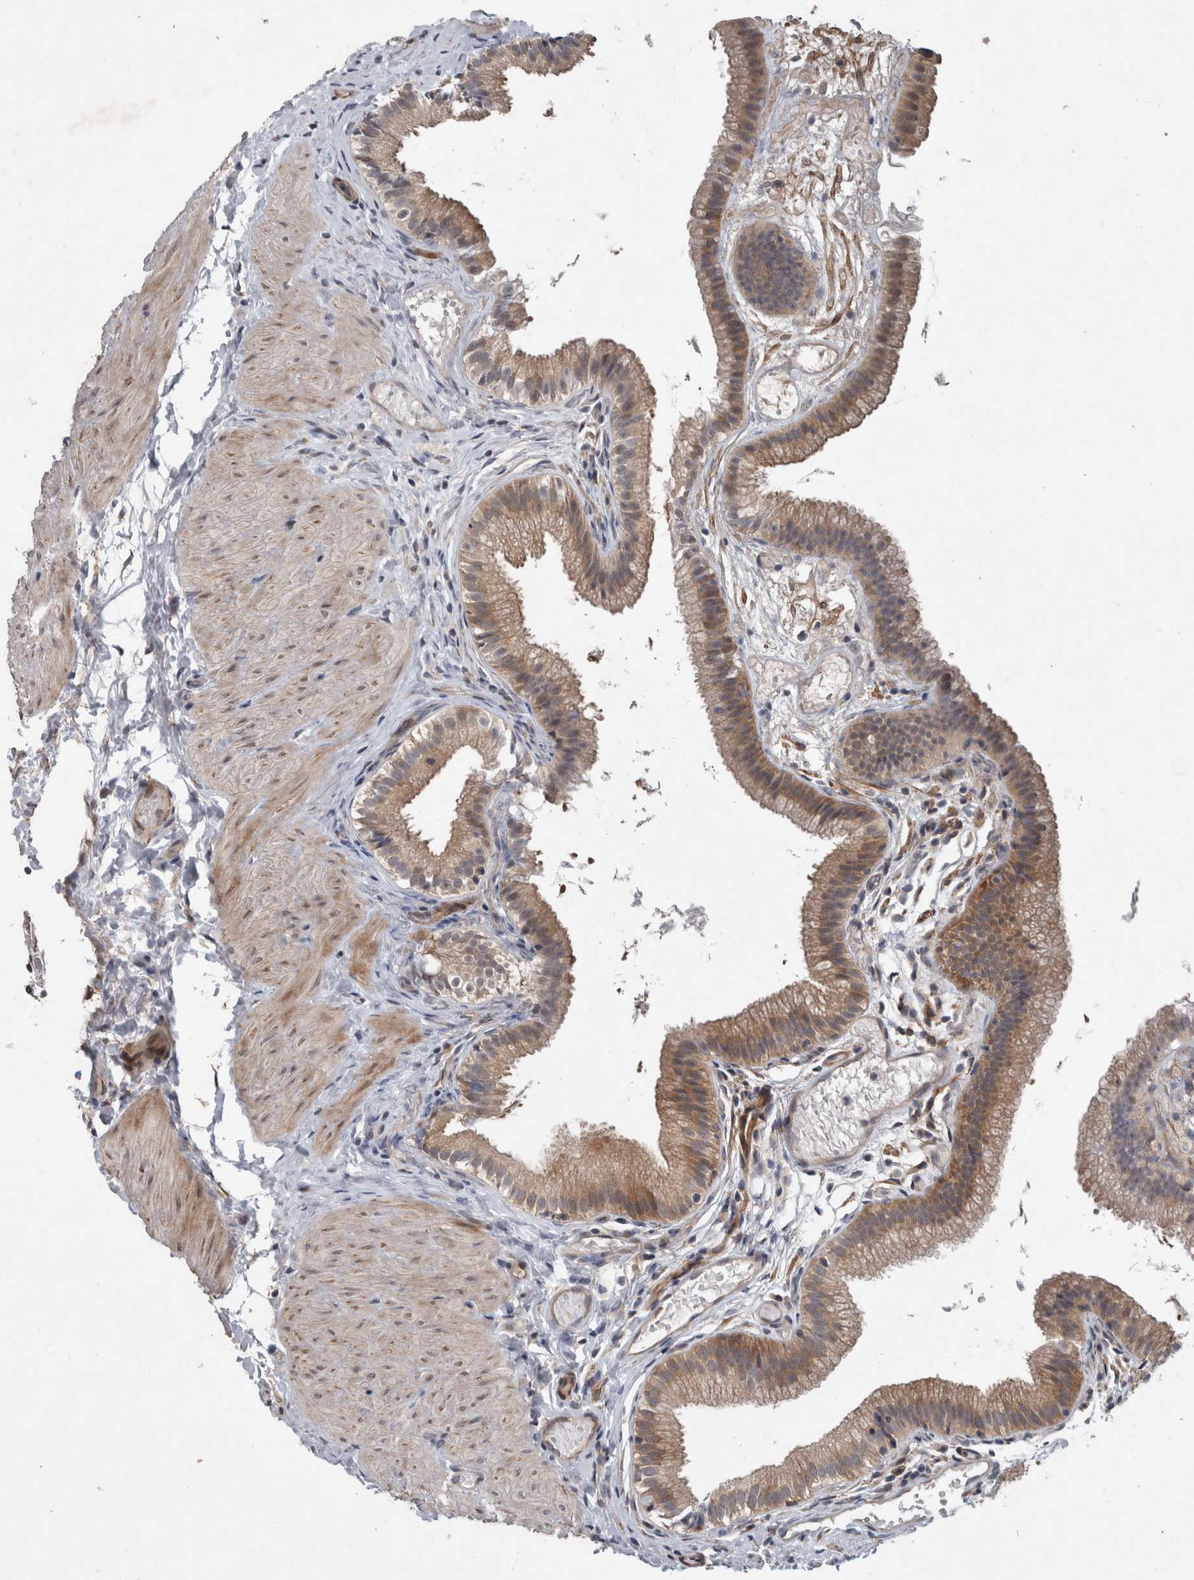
{"staining": {"intensity": "moderate", "quantity": "25%-75%", "location": "cytoplasmic/membranous,nuclear"}, "tissue": "gallbladder", "cell_type": "Glandular cells", "image_type": "normal", "snomed": [{"axis": "morphology", "description": "Normal tissue, NOS"}, {"axis": "topography", "description": "Gallbladder"}], "caption": "Immunohistochemical staining of benign human gallbladder reveals medium levels of moderate cytoplasmic/membranous,nuclear positivity in approximately 25%-75% of glandular cells.", "gene": "GIMAP6", "patient": {"sex": "female", "age": 26}}